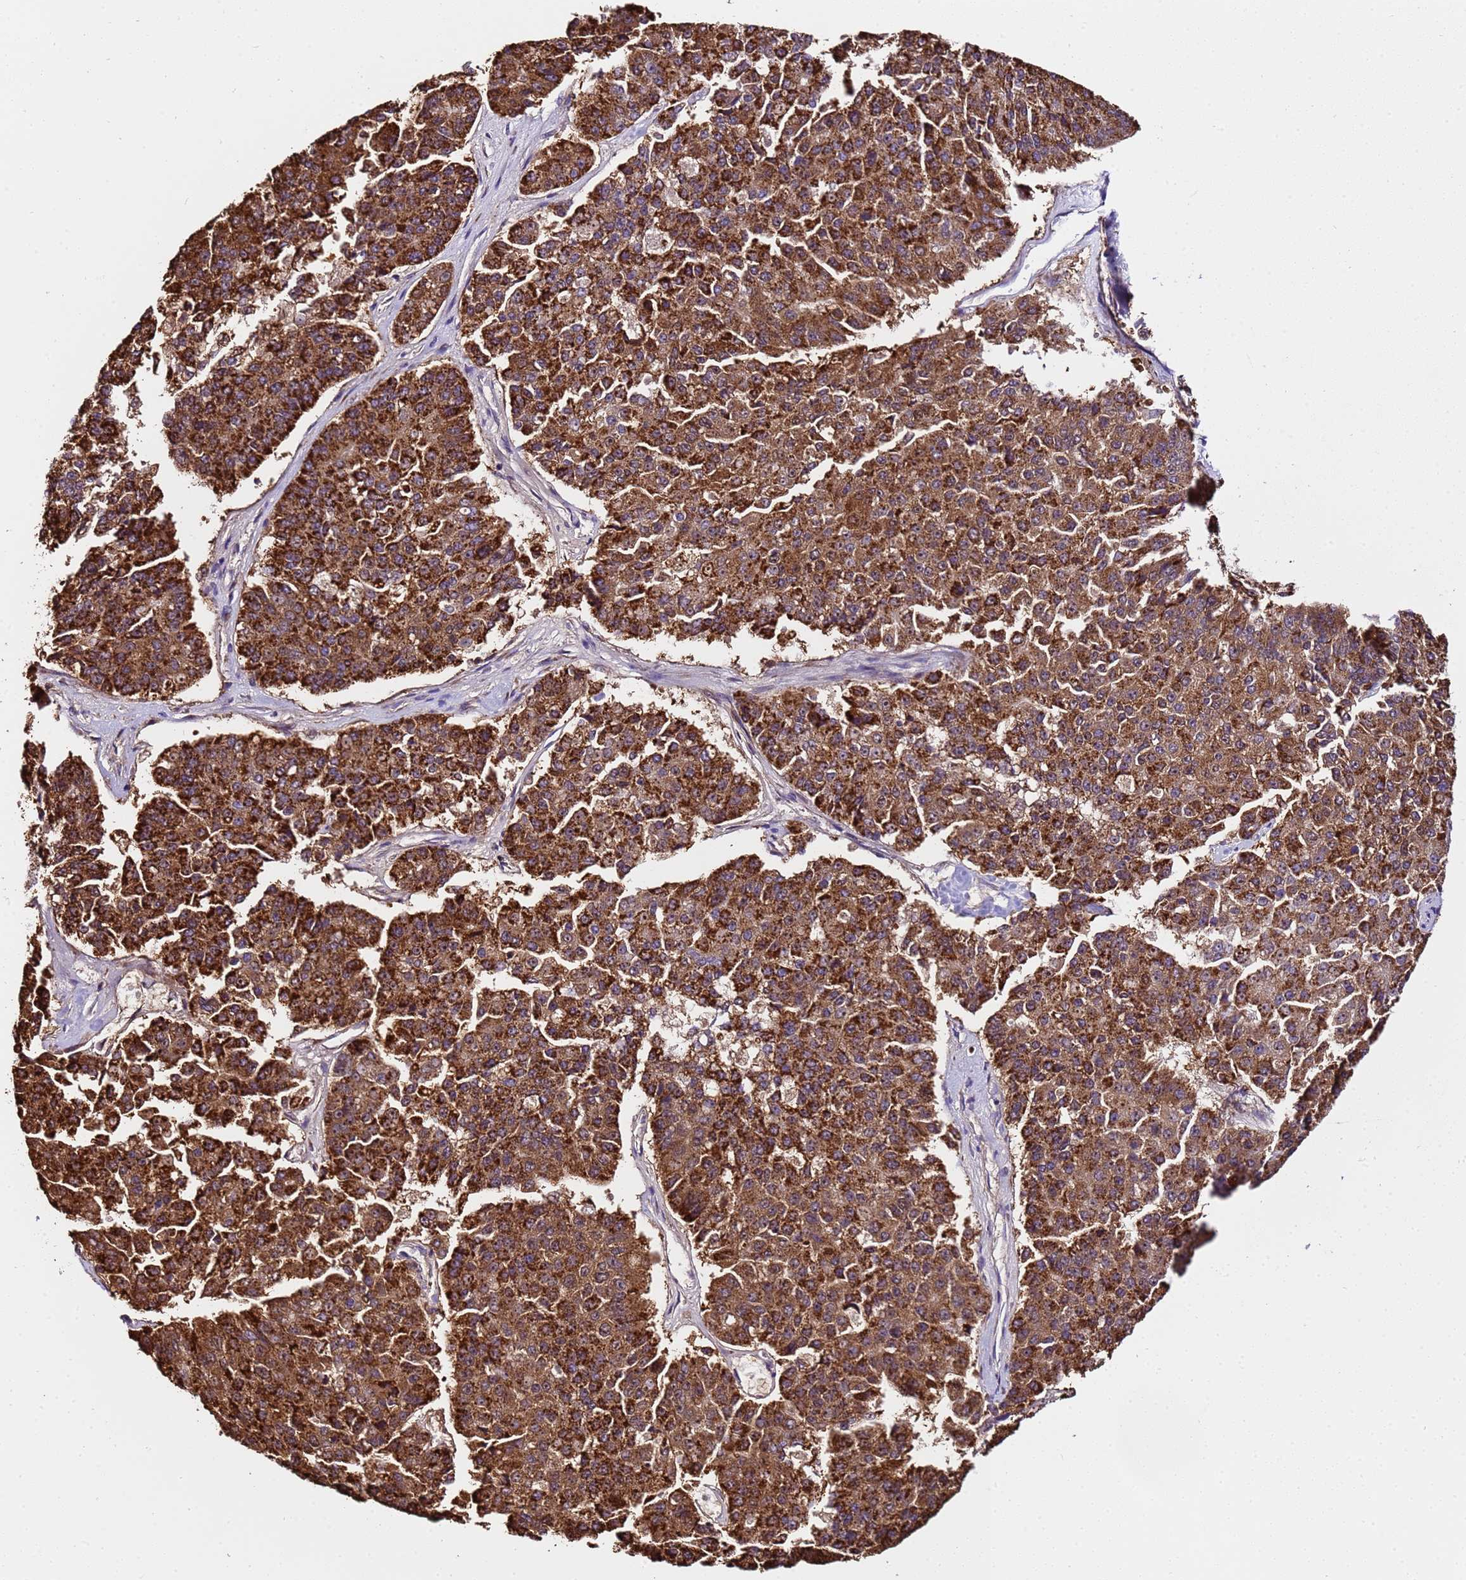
{"staining": {"intensity": "moderate", "quantity": ">75%", "location": "nuclear"}, "tissue": "pancreatic cancer", "cell_type": "Tumor cells", "image_type": "cancer", "snomed": [{"axis": "morphology", "description": "Adenocarcinoma, NOS"}, {"axis": "topography", "description": "Pancreas"}], "caption": "Pancreatic cancer tissue shows moderate nuclear expression in approximately >75% of tumor cells, visualized by immunohistochemistry.", "gene": "SLX4IP", "patient": {"sex": "male", "age": 50}}